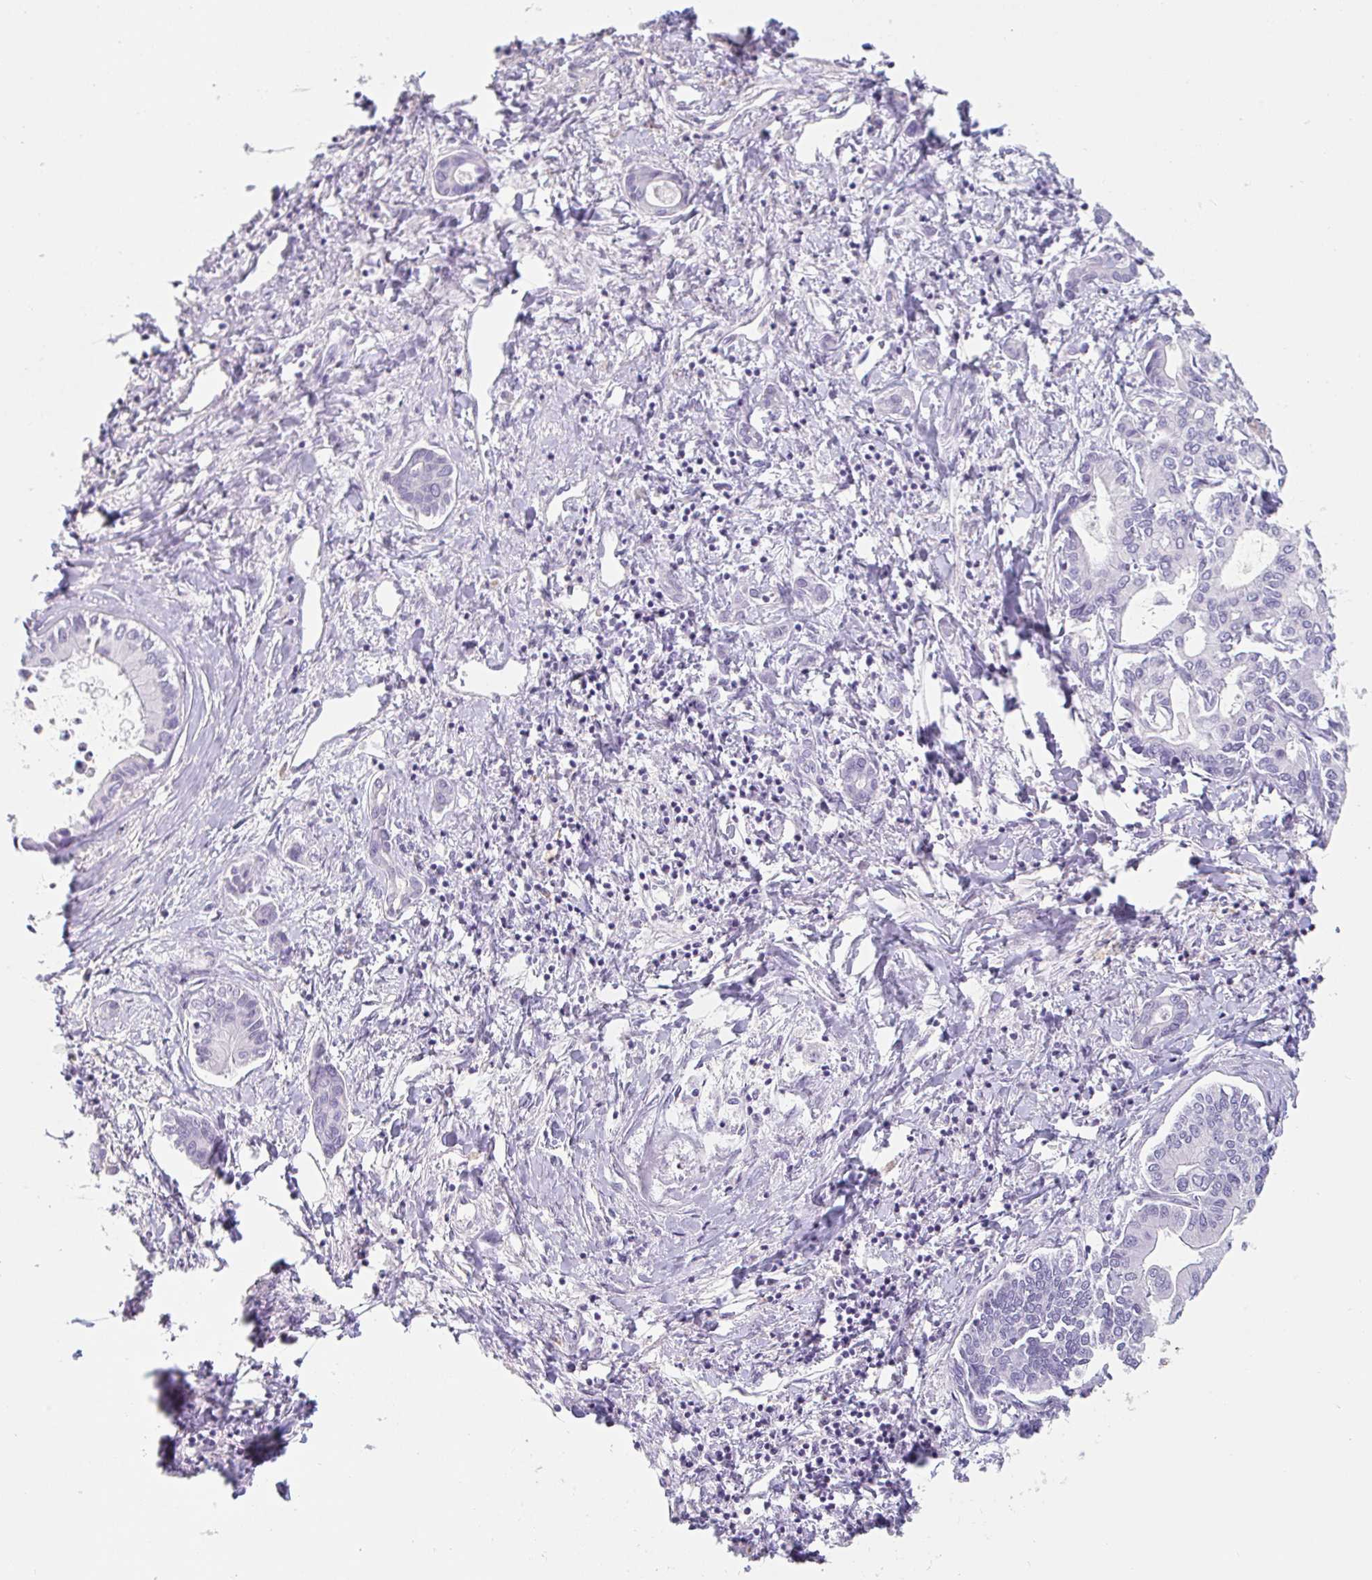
{"staining": {"intensity": "negative", "quantity": "none", "location": "none"}, "tissue": "liver cancer", "cell_type": "Tumor cells", "image_type": "cancer", "snomed": [{"axis": "morphology", "description": "Cholangiocarcinoma"}, {"axis": "topography", "description": "Liver"}], "caption": "This is an immunohistochemistry (IHC) micrograph of human liver cancer (cholangiocarcinoma). There is no positivity in tumor cells.", "gene": "EMC4", "patient": {"sex": "male", "age": 66}}